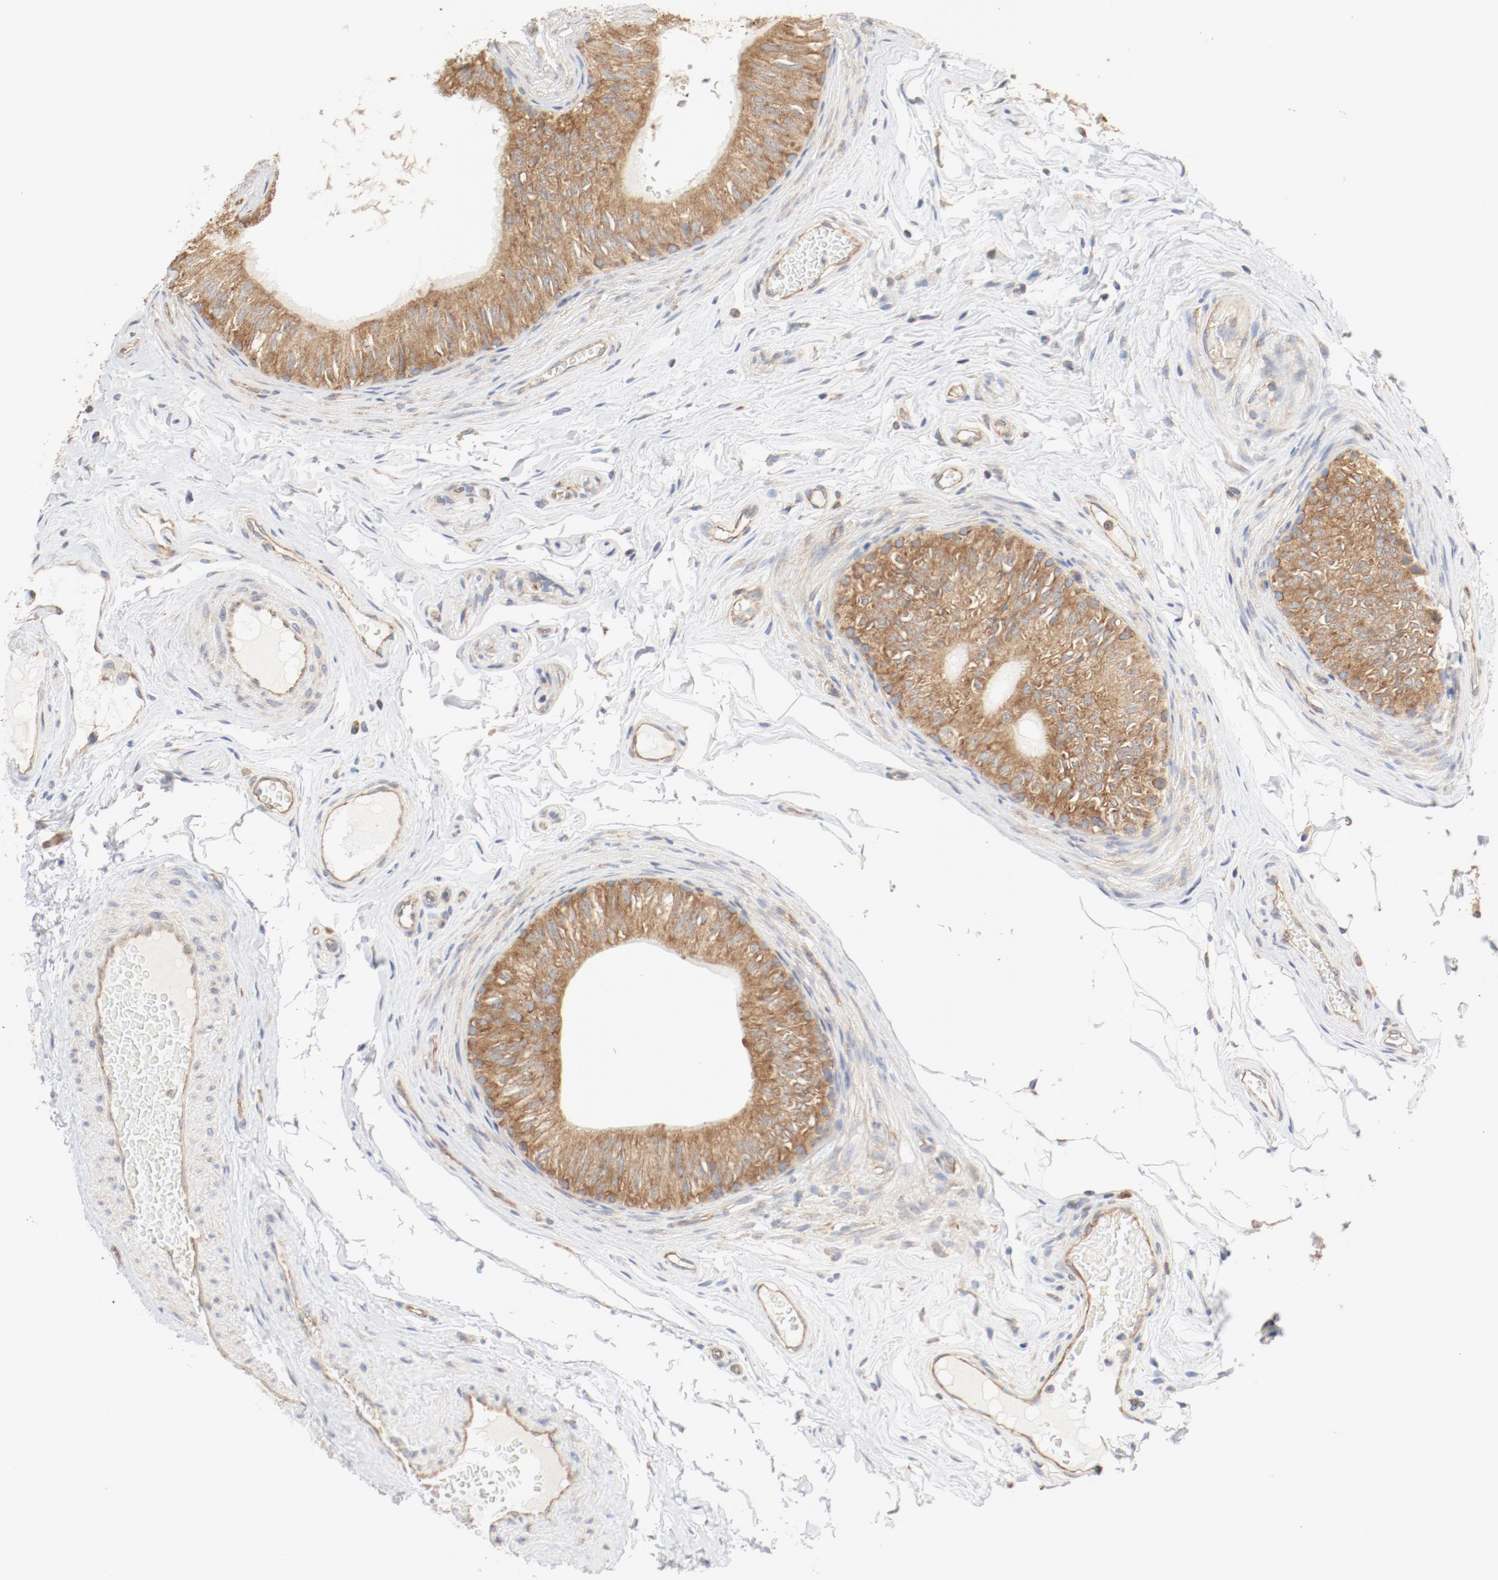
{"staining": {"intensity": "moderate", "quantity": ">75%", "location": "cytoplasmic/membranous"}, "tissue": "epididymis", "cell_type": "Glandular cells", "image_type": "normal", "snomed": [{"axis": "morphology", "description": "Normal tissue, NOS"}, {"axis": "topography", "description": "Testis"}, {"axis": "topography", "description": "Epididymis"}], "caption": "This is a histology image of immunohistochemistry staining of unremarkable epididymis, which shows moderate staining in the cytoplasmic/membranous of glandular cells.", "gene": "RPS6", "patient": {"sex": "male", "age": 36}}